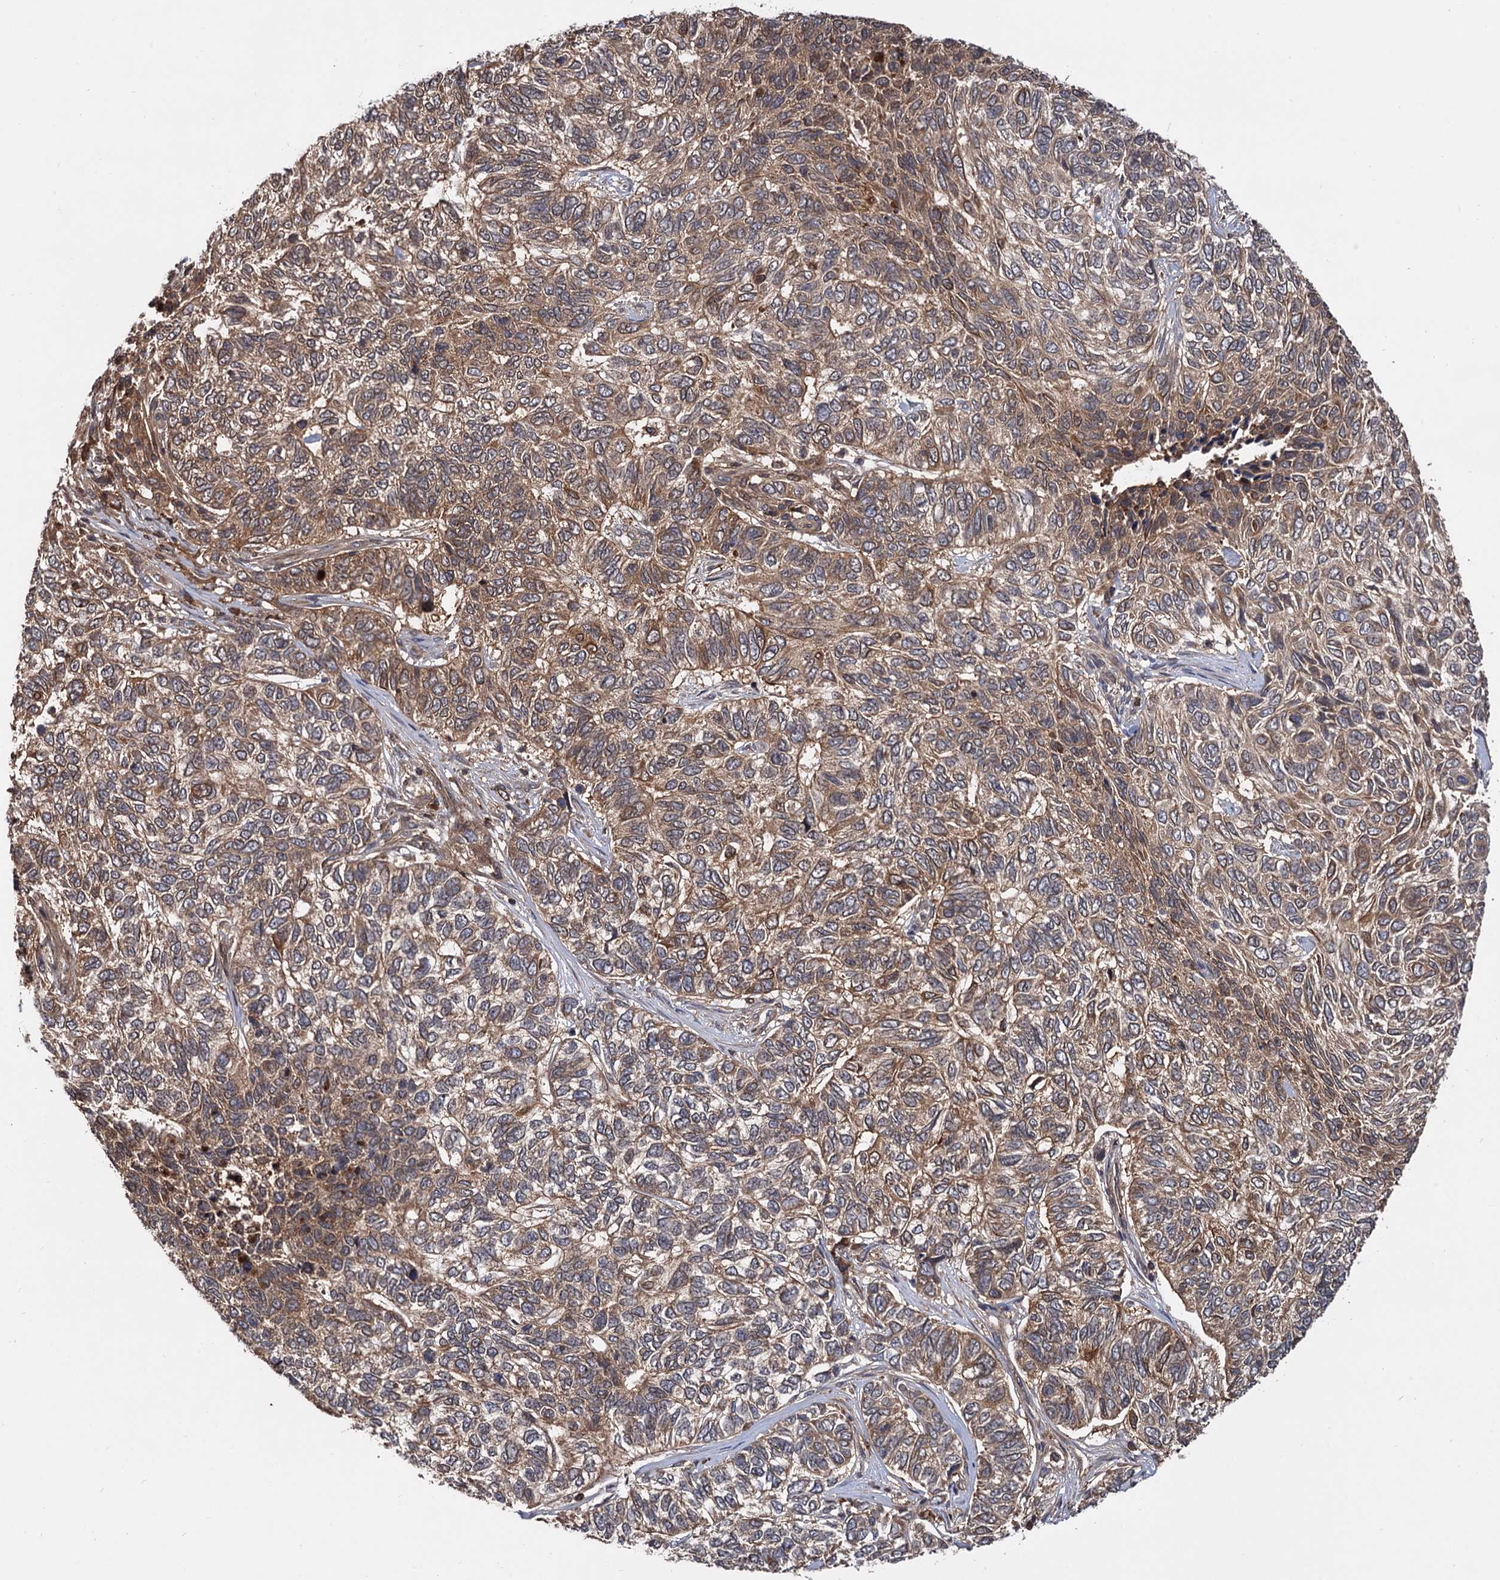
{"staining": {"intensity": "moderate", "quantity": ">75%", "location": "cytoplasmic/membranous"}, "tissue": "skin cancer", "cell_type": "Tumor cells", "image_type": "cancer", "snomed": [{"axis": "morphology", "description": "Basal cell carcinoma"}, {"axis": "topography", "description": "Skin"}], "caption": "The micrograph shows immunohistochemical staining of skin basal cell carcinoma. There is moderate cytoplasmic/membranous staining is identified in approximately >75% of tumor cells. The staining was performed using DAB to visualize the protein expression in brown, while the nuclei were stained in blue with hematoxylin (Magnification: 20x).", "gene": "SELENOP", "patient": {"sex": "female", "age": 65}}